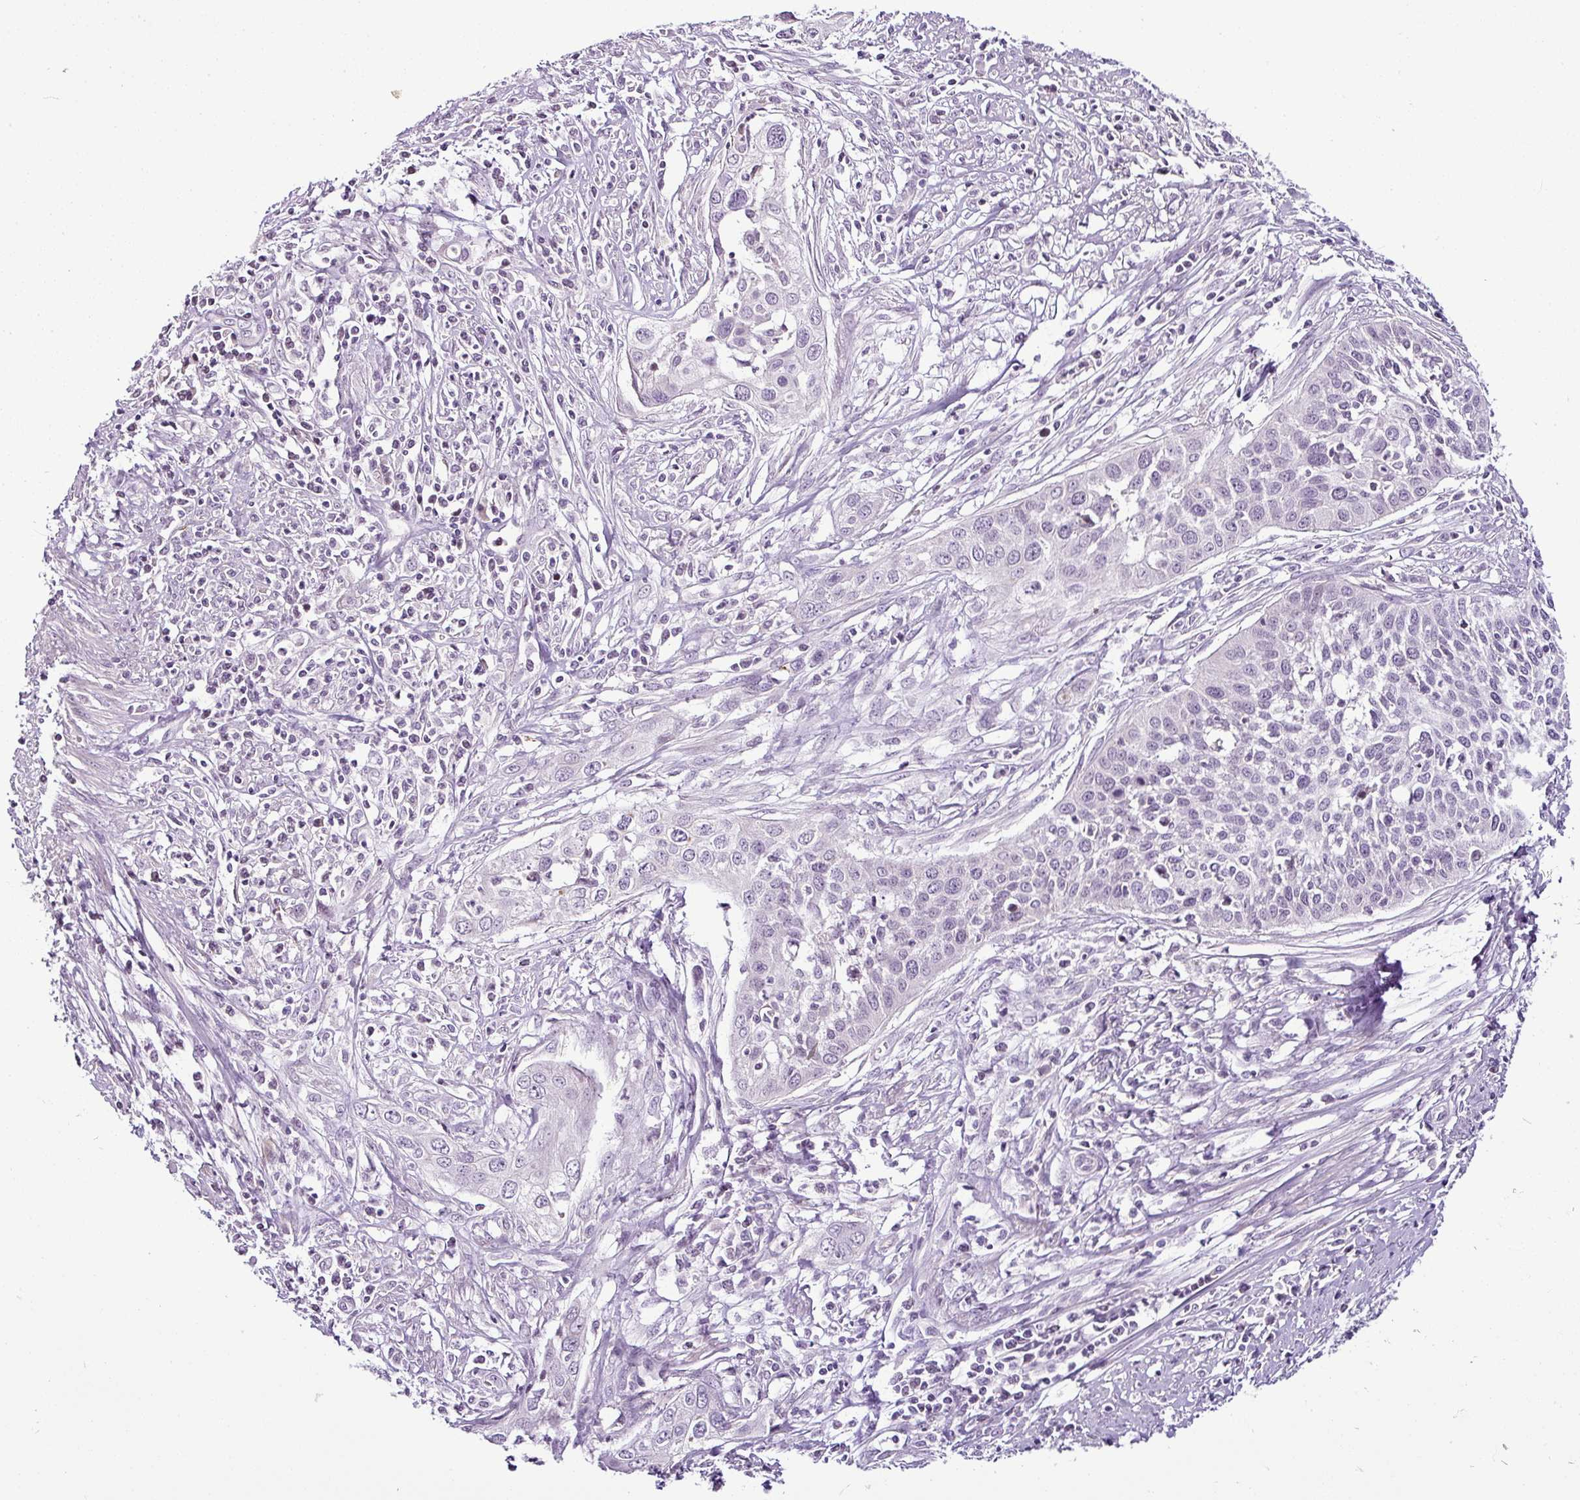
{"staining": {"intensity": "negative", "quantity": "none", "location": "none"}, "tissue": "cervical cancer", "cell_type": "Tumor cells", "image_type": "cancer", "snomed": [{"axis": "morphology", "description": "Squamous cell carcinoma, NOS"}, {"axis": "topography", "description": "Cervix"}], "caption": "This is an immunohistochemistry (IHC) micrograph of human squamous cell carcinoma (cervical). There is no staining in tumor cells.", "gene": "TEX30", "patient": {"sex": "female", "age": 34}}